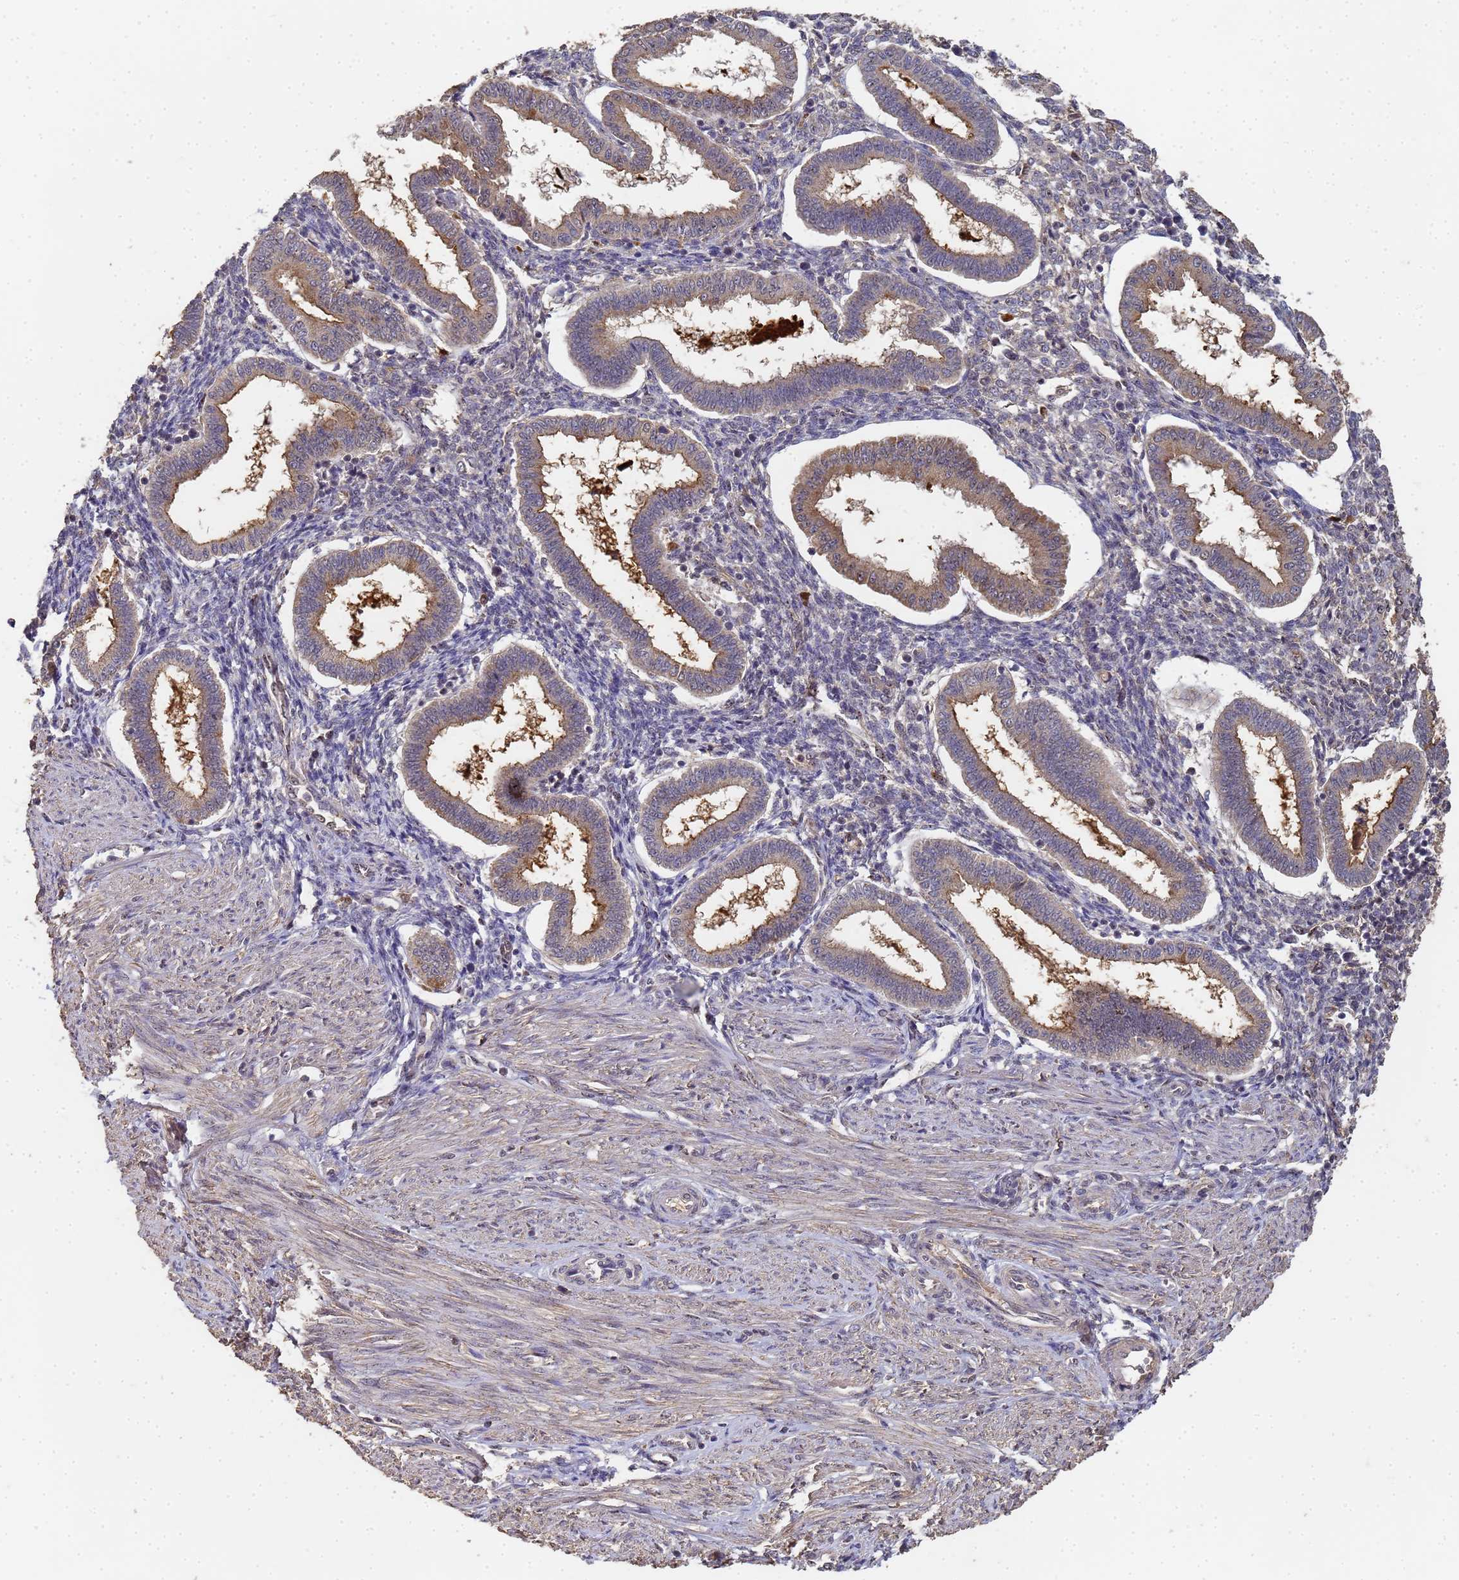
{"staining": {"intensity": "negative", "quantity": "none", "location": "none"}, "tissue": "endometrium", "cell_type": "Cells in endometrial stroma", "image_type": "normal", "snomed": [{"axis": "morphology", "description": "Normal tissue, NOS"}, {"axis": "topography", "description": "Endometrium"}], "caption": "IHC of unremarkable human endometrium exhibits no expression in cells in endometrial stroma. (DAB immunohistochemistry visualized using brightfield microscopy, high magnification).", "gene": "SECISBP2", "patient": {"sex": "female", "age": 24}}